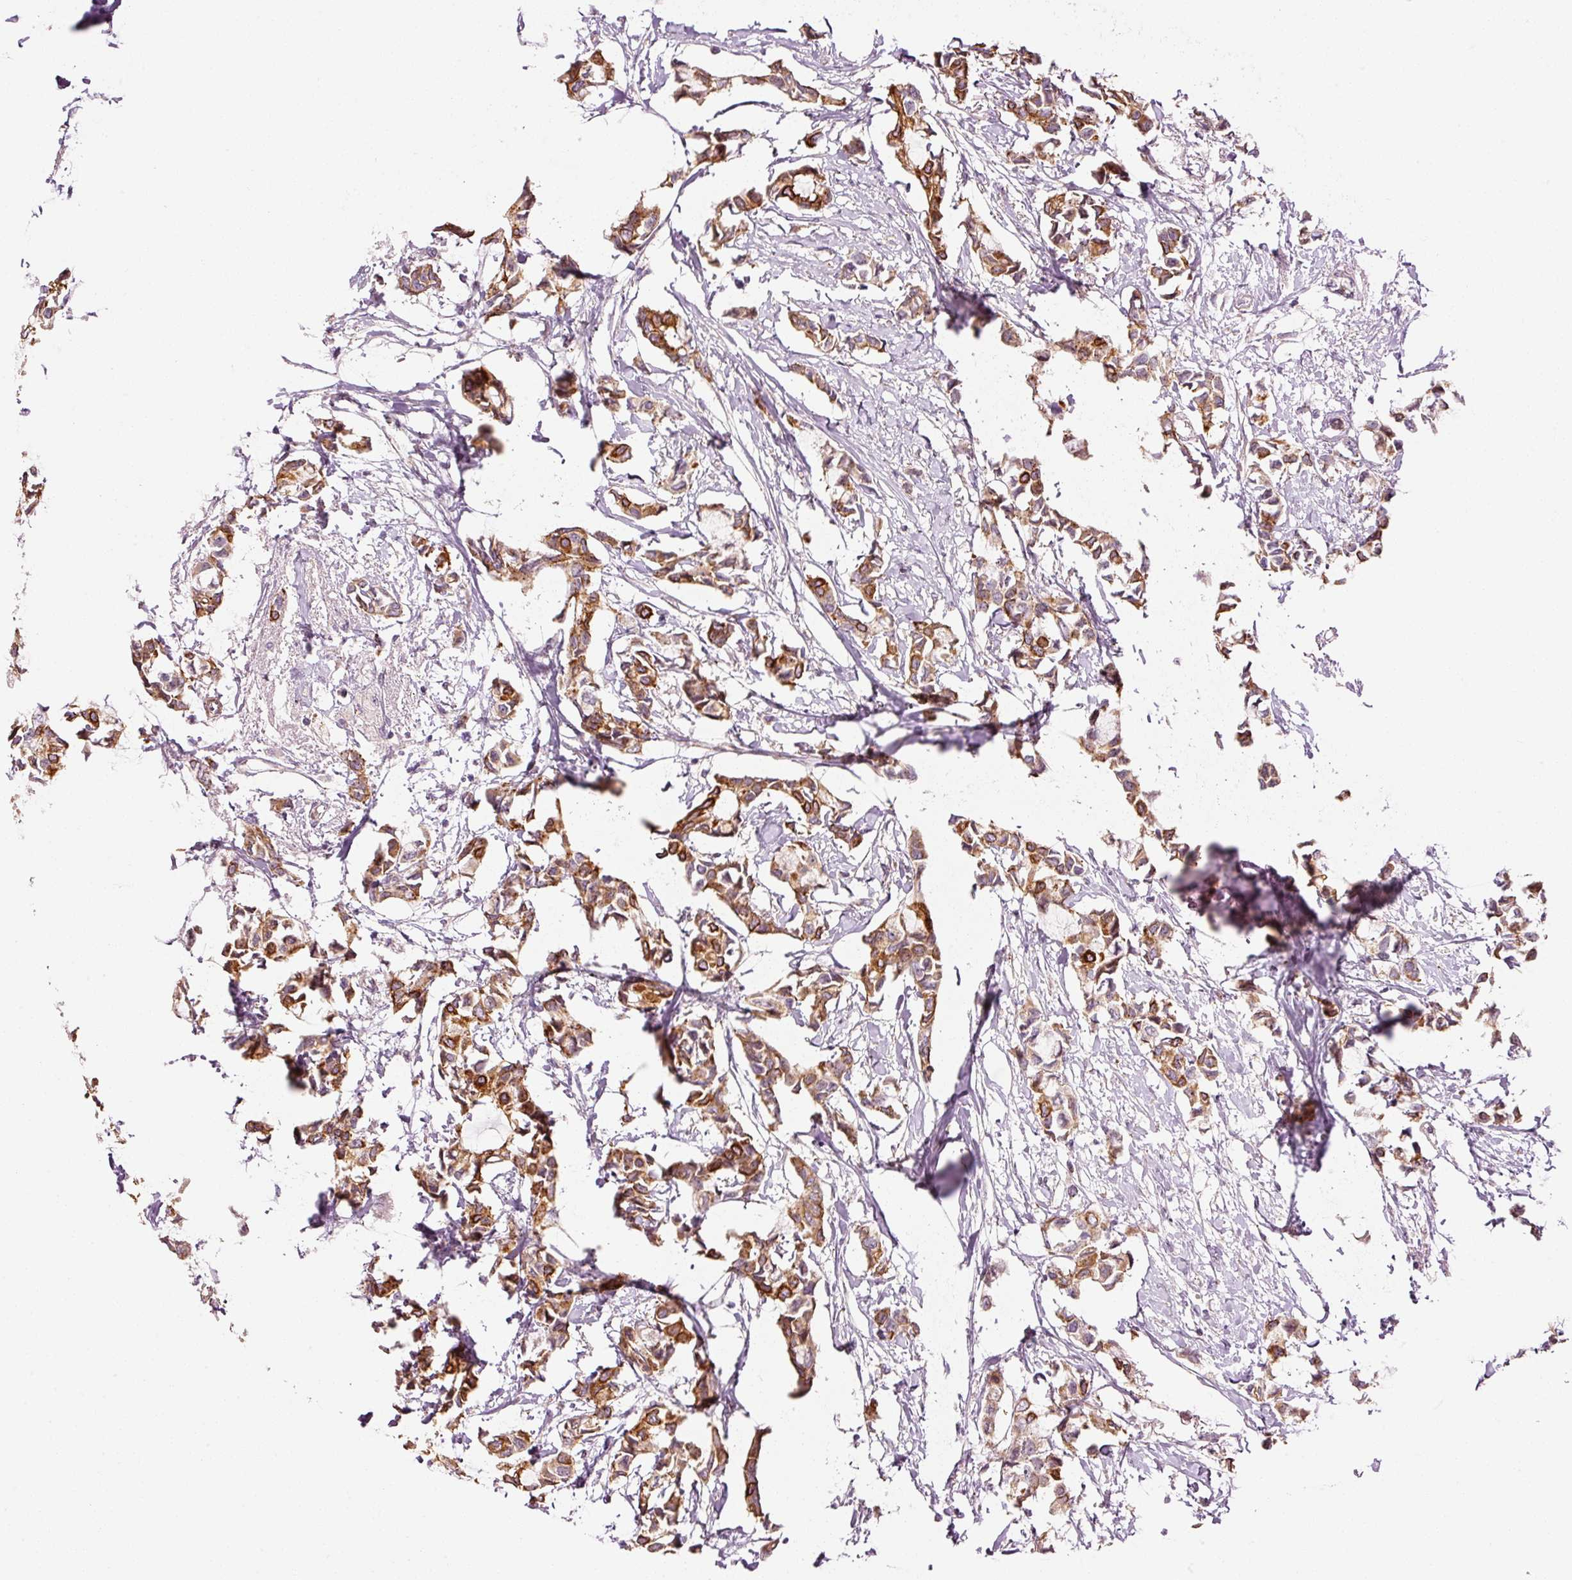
{"staining": {"intensity": "strong", "quantity": ">75%", "location": "cytoplasmic/membranous"}, "tissue": "breast cancer", "cell_type": "Tumor cells", "image_type": "cancer", "snomed": [{"axis": "morphology", "description": "Duct carcinoma"}, {"axis": "topography", "description": "Breast"}], "caption": "This is an image of immunohistochemistry staining of breast cancer (invasive ductal carcinoma), which shows strong positivity in the cytoplasmic/membranous of tumor cells.", "gene": "ANKRD20A1", "patient": {"sex": "female", "age": 73}}